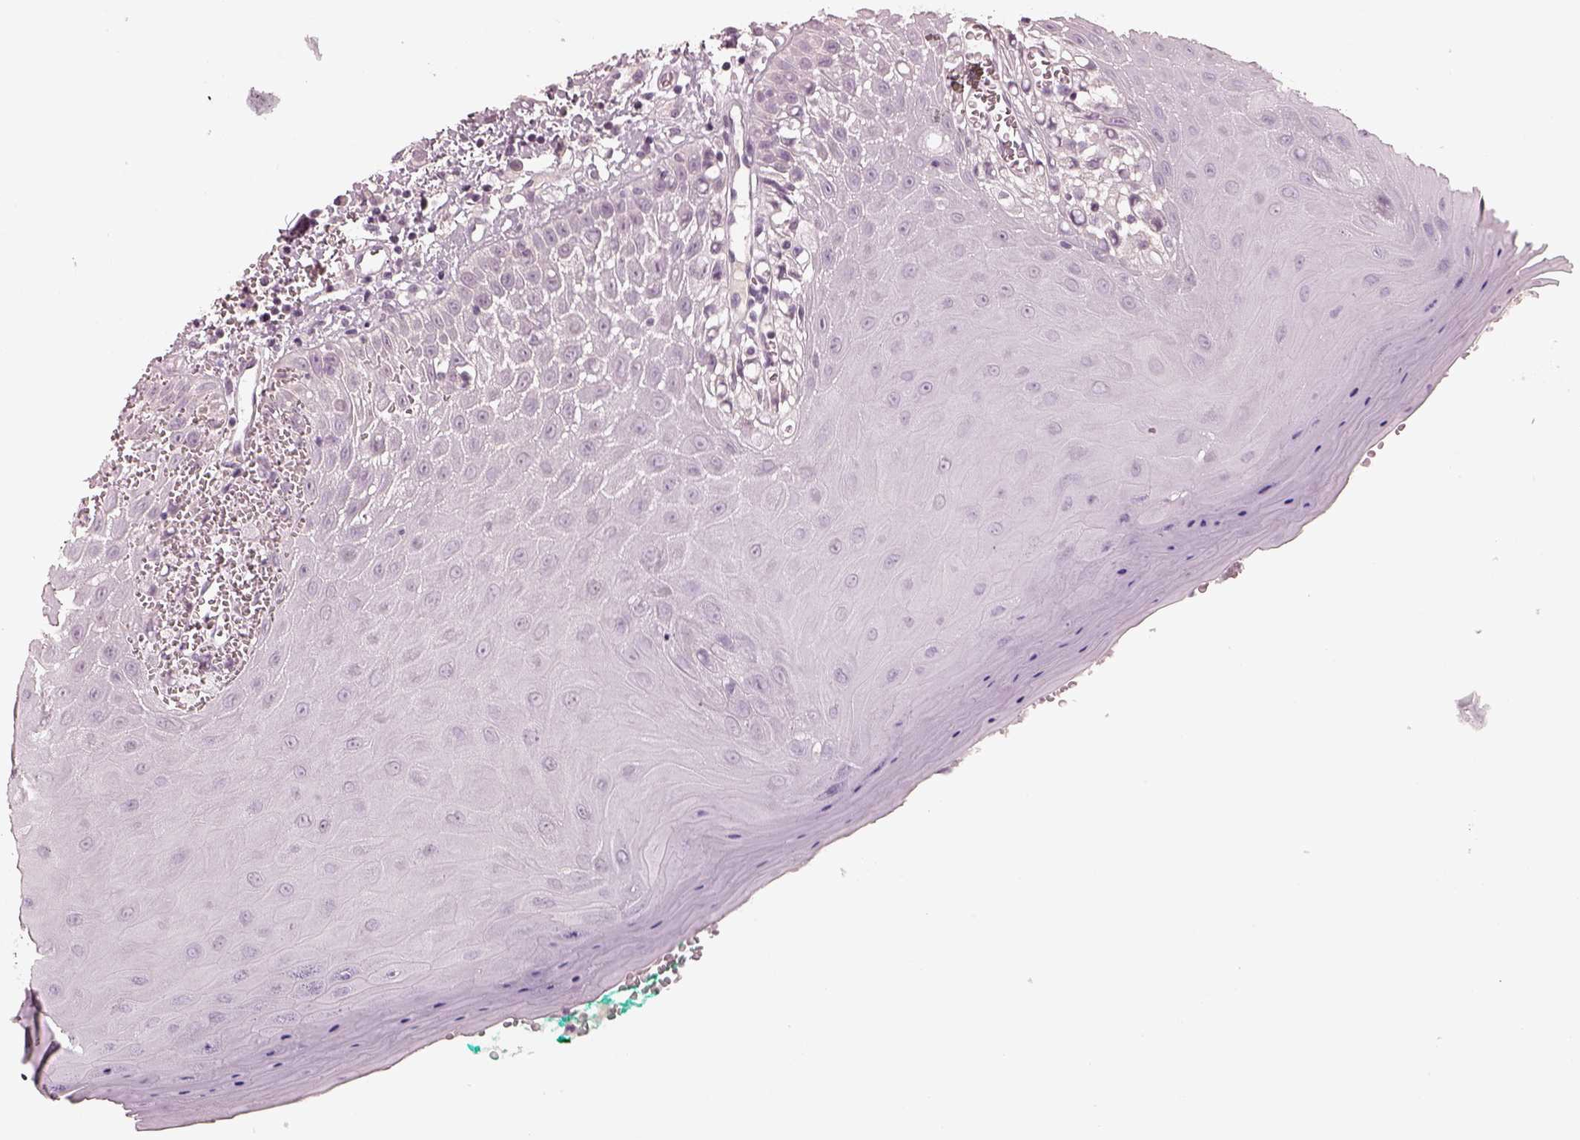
{"staining": {"intensity": "negative", "quantity": "none", "location": "none"}, "tissue": "oral mucosa", "cell_type": "Squamous epithelial cells", "image_type": "normal", "snomed": [{"axis": "morphology", "description": "Normal tissue, NOS"}, {"axis": "topography", "description": "Oral tissue"}], "caption": "This is a image of immunohistochemistry staining of unremarkable oral mucosa, which shows no expression in squamous epithelial cells.", "gene": "EGR4", "patient": {"sex": "female", "age": 85}}